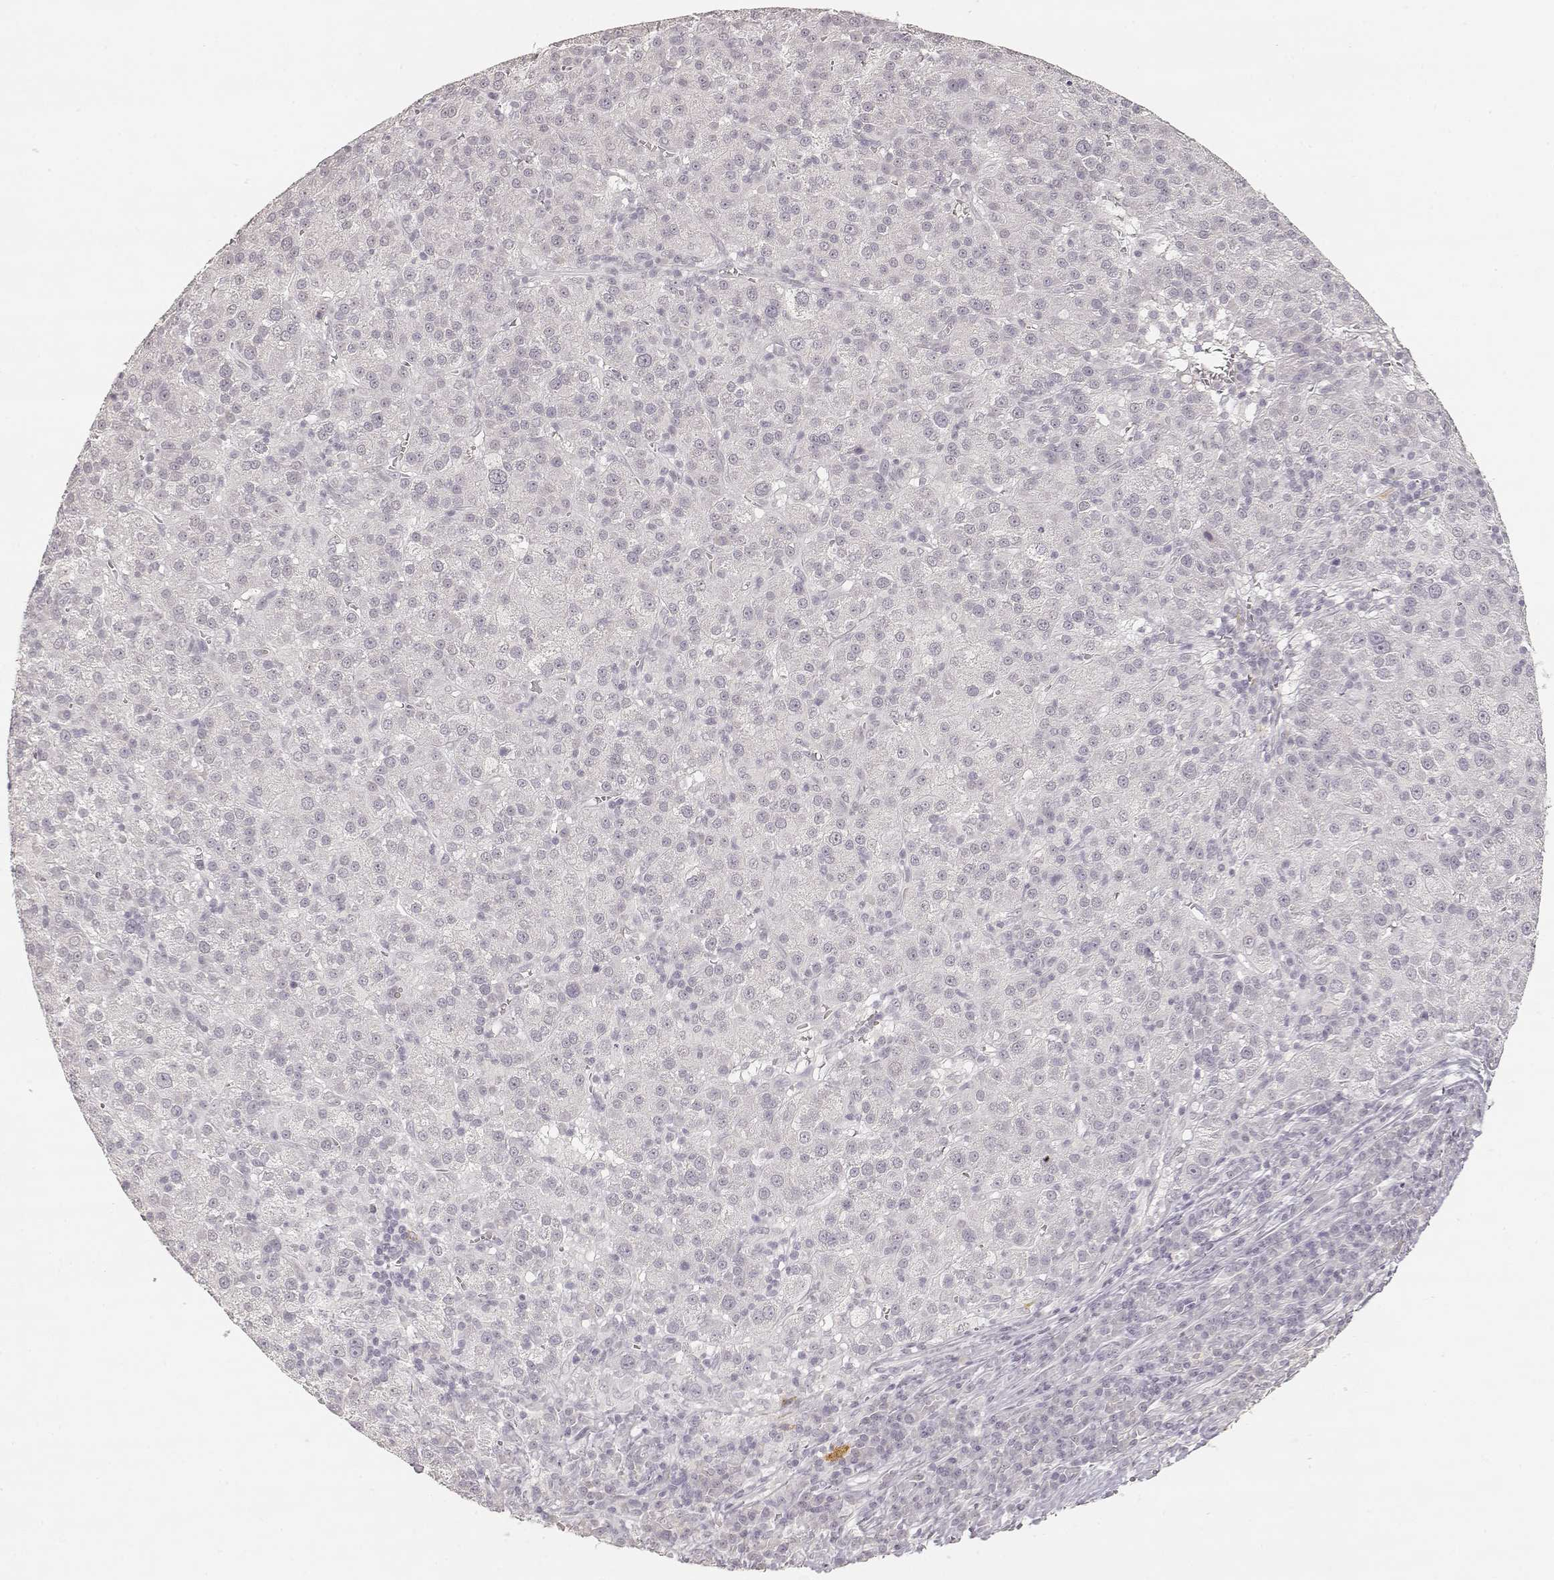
{"staining": {"intensity": "negative", "quantity": "none", "location": "none"}, "tissue": "liver cancer", "cell_type": "Tumor cells", "image_type": "cancer", "snomed": [{"axis": "morphology", "description": "Carcinoma, Hepatocellular, NOS"}, {"axis": "topography", "description": "Liver"}], "caption": "Photomicrograph shows no significant protein positivity in tumor cells of liver cancer.", "gene": "LAMC2", "patient": {"sex": "female", "age": 60}}